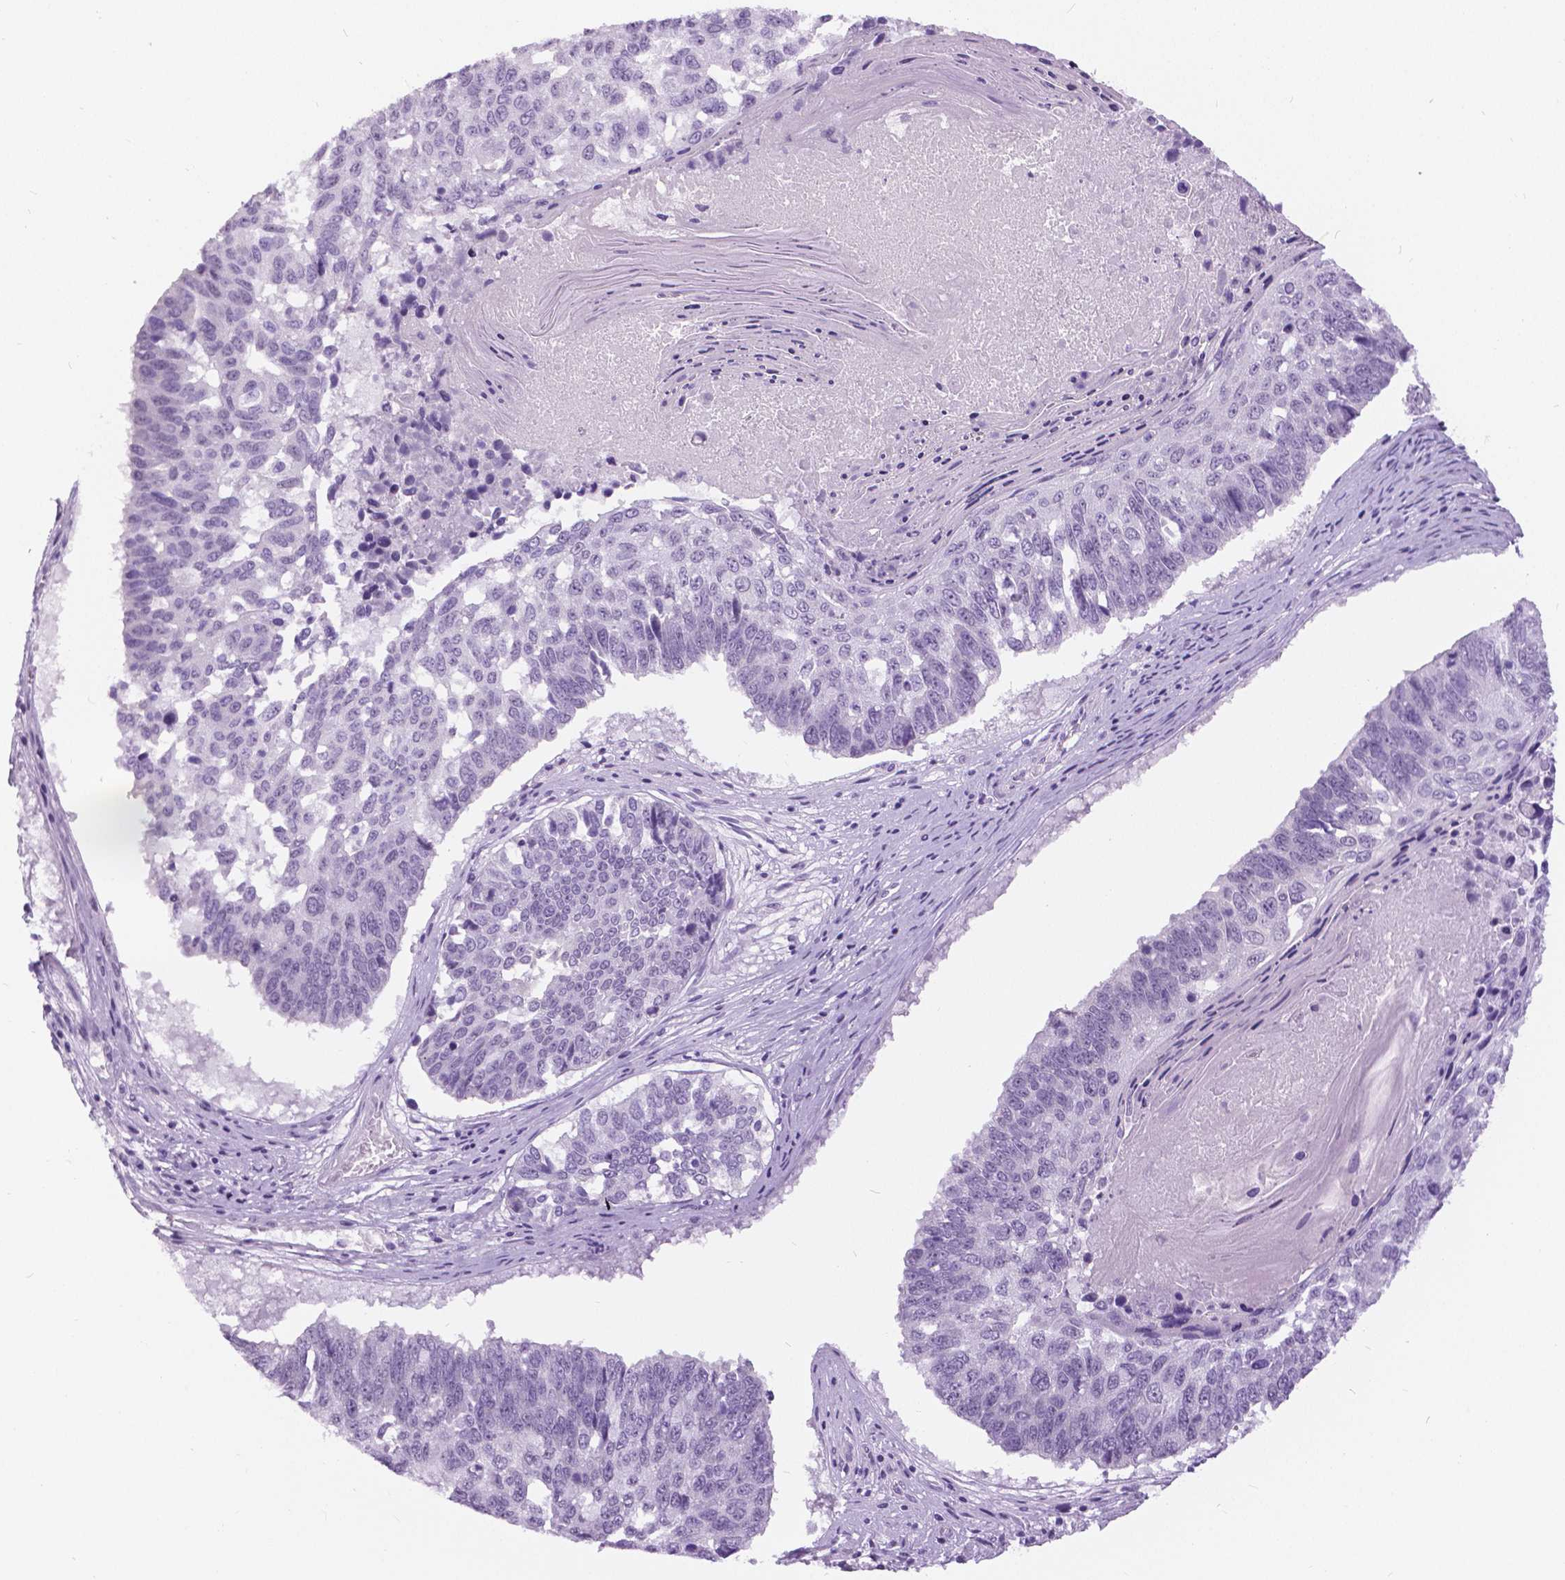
{"staining": {"intensity": "negative", "quantity": "none", "location": "none"}, "tissue": "lung cancer", "cell_type": "Tumor cells", "image_type": "cancer", "snomed": [{"axis": "morphology", "description": "Squamous cell carcinoma, NOS"}, {"axis": "topography", "description": "Lung"}], "caption": "DAB (3,3'-diaminobenzidine) immunohistochemical staining of human lung squamous cell carcinoma exhibits no significant expression in tumor cells. (DAB (3,3'-diaminobenzidine) immunohistochemistry (IHC) visualized using brightfield microscopy, high magnification).", "gene": "MYOM1", "patient": {"sex": "male", "age": 73}}